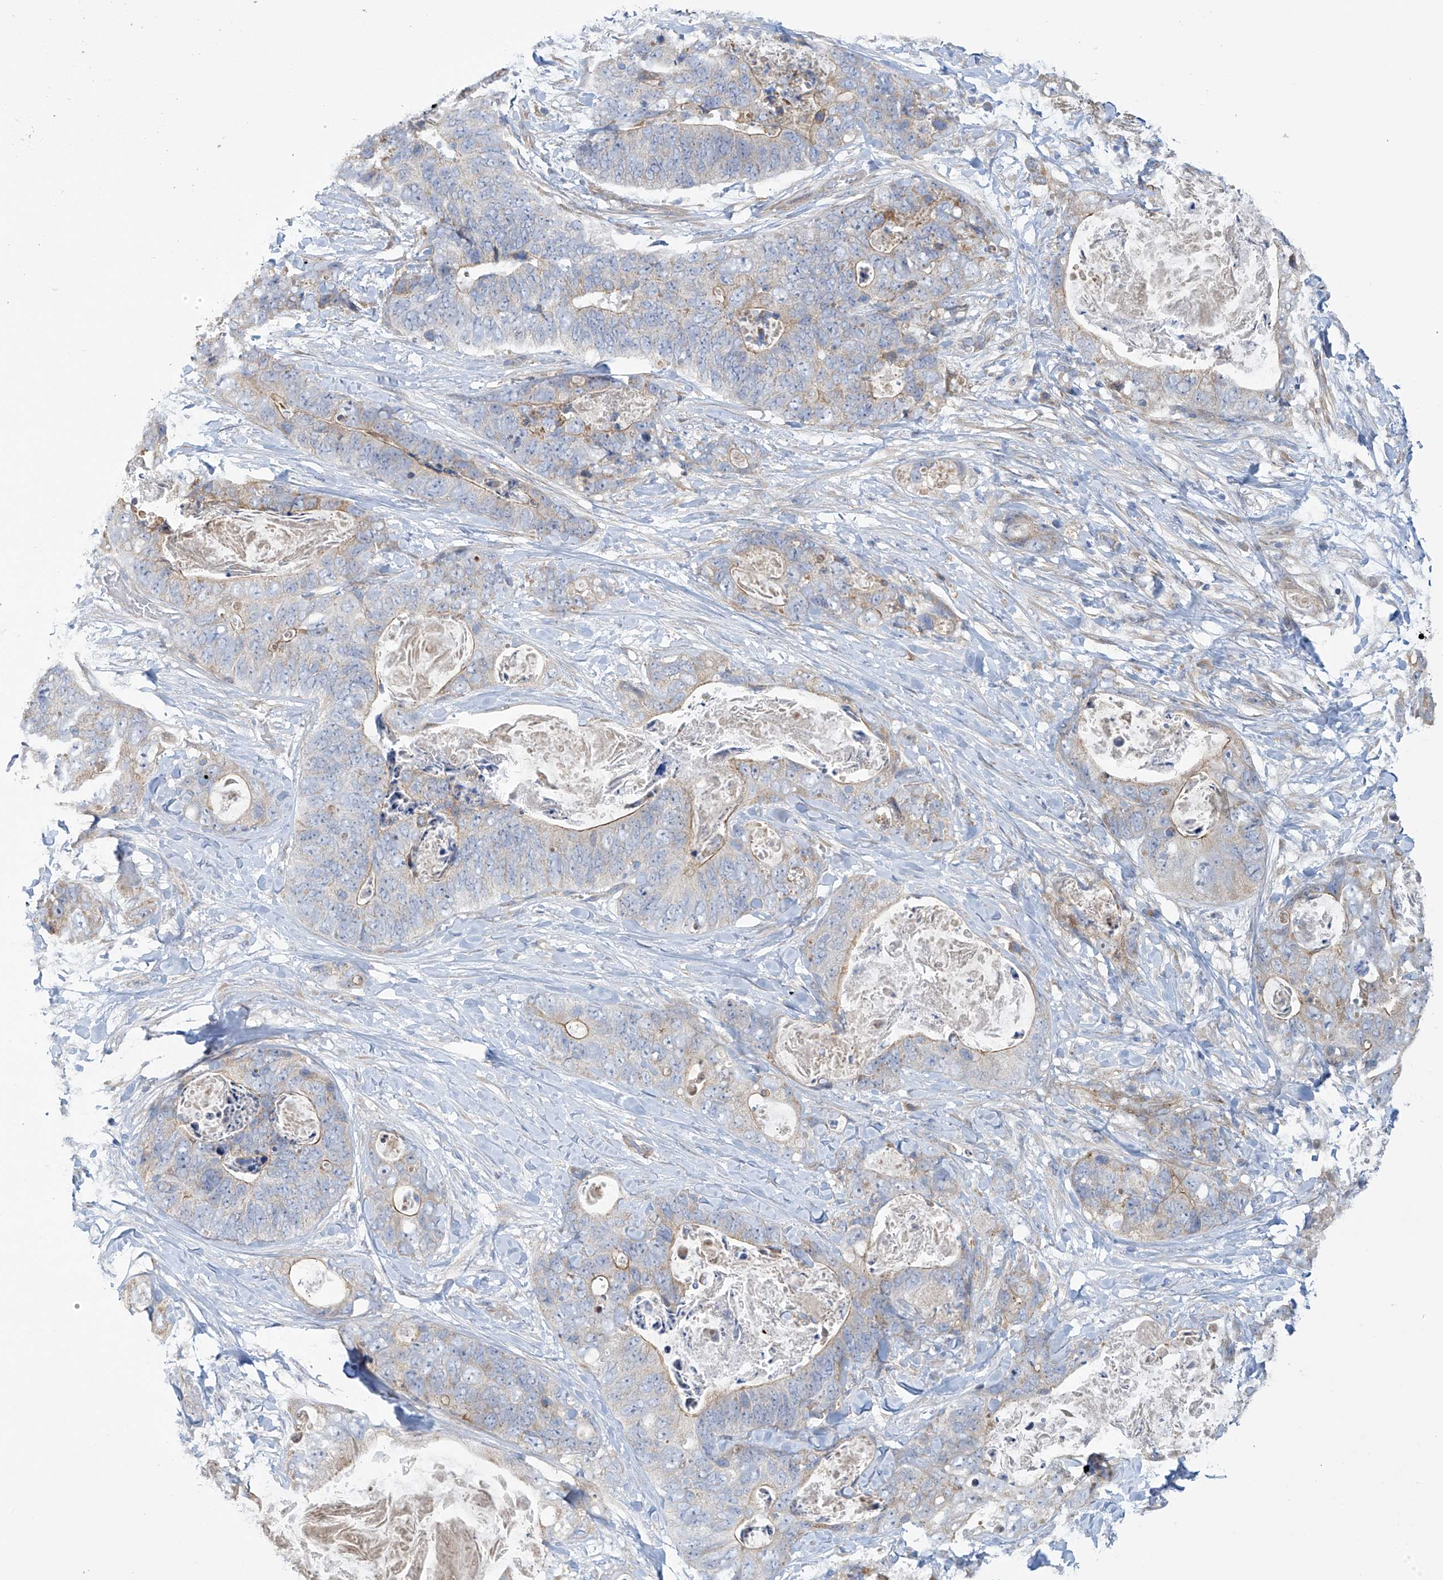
{"staining": {"intensity": "weak", "quantity": "<25%", "location": "cytoplasmic/membranous"}, "tissue": "stomach cancer", "cell_type": "Tumor cells", "image_type": "cancer", "snomed": [{"axis": "morphology", "description": "Adenocarcinoma, NOS"}, {"axis": "topography", "description": "Stomach"}], "caption": "Protein analysis of stomach cancer (adenocarcinoma) displays no significant positivity in tumor cells. The staining was performed using DAB to visualize the protein expression in brown, while the nuclei were stained in blue with hematoxylin (Magnification: 20x).", "gene": "ZNF641", "patient": {"sex": "female", "age": 89}}